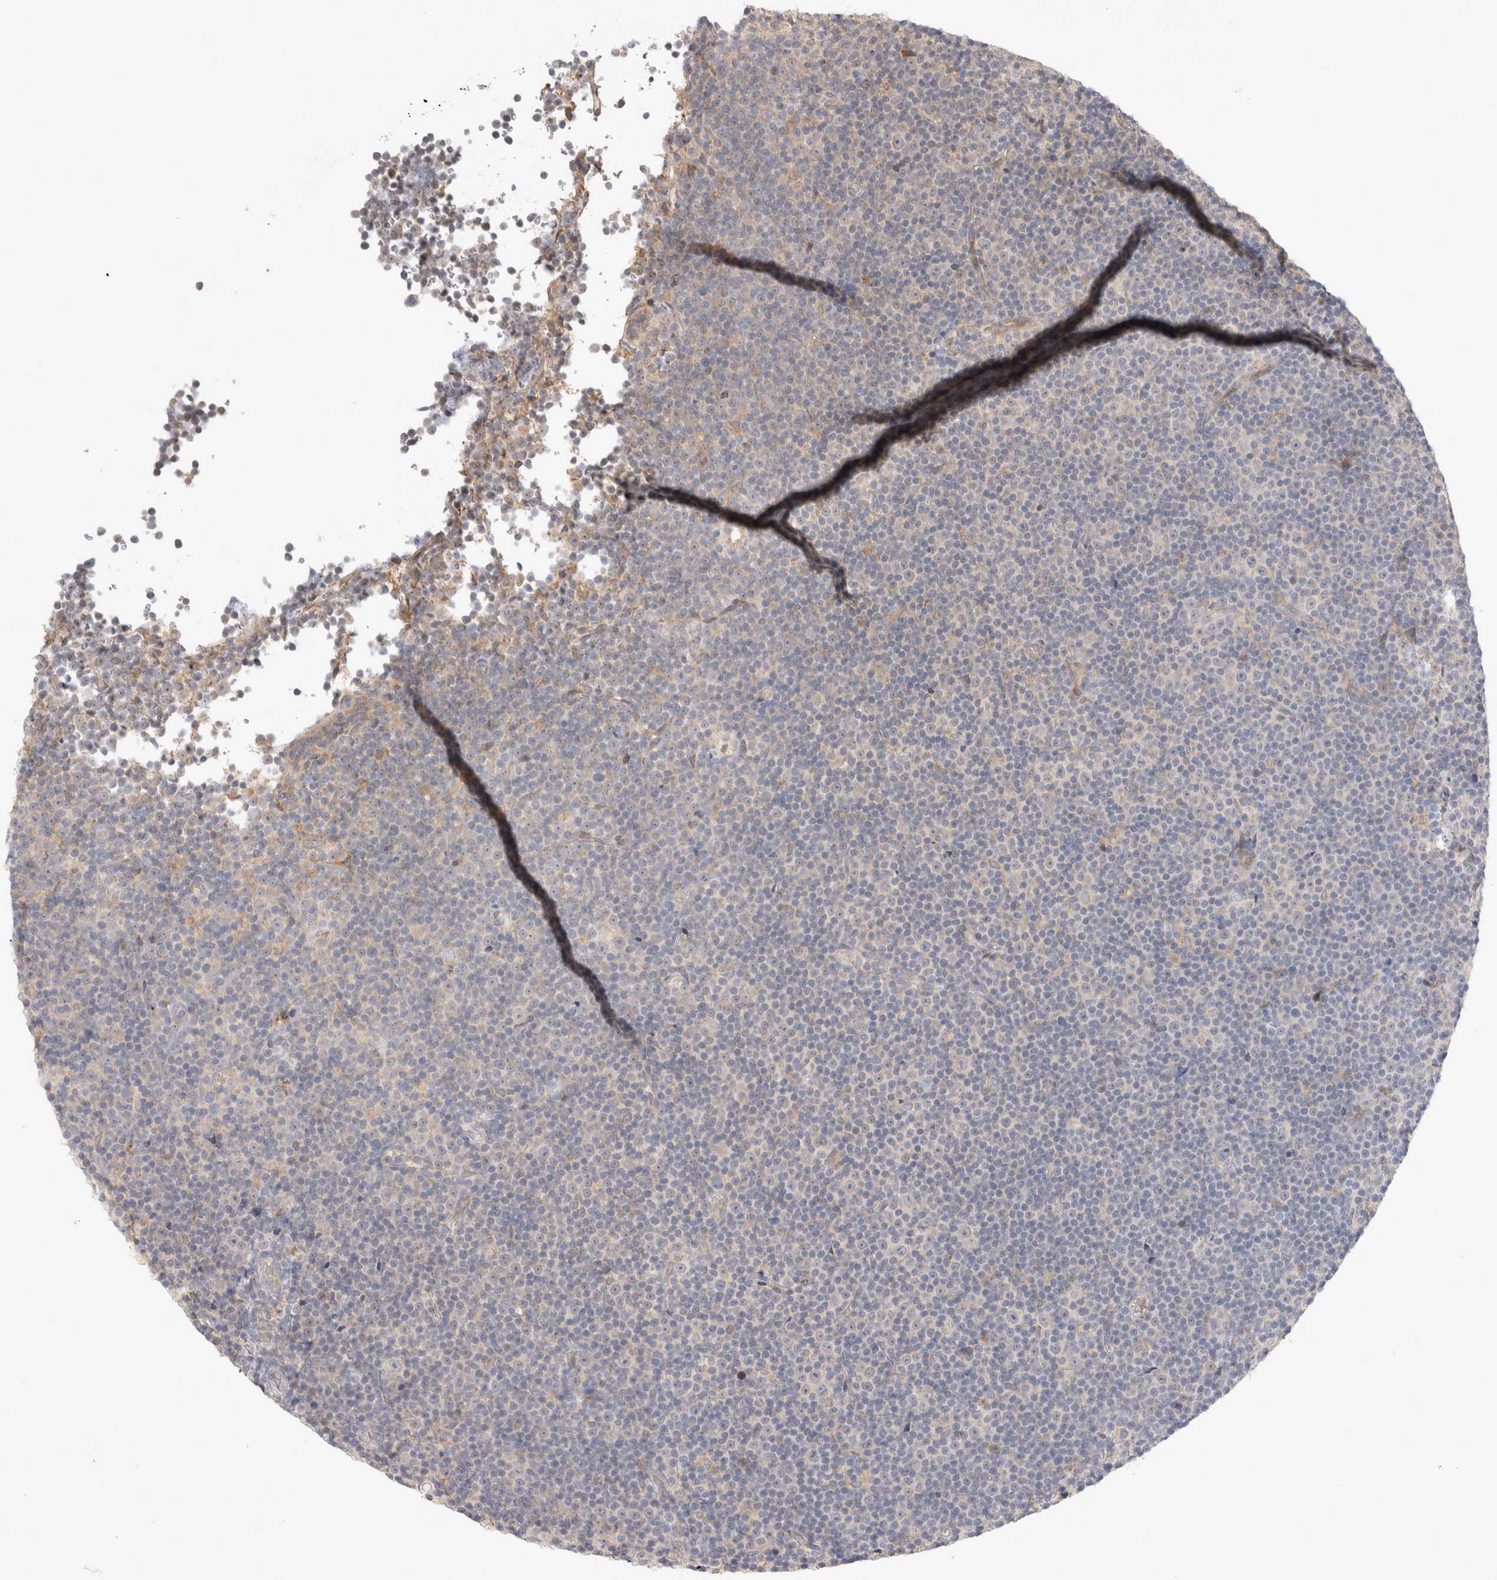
{"staining": {"intensity": "negative", "quantity": "none", "location": "none"}, "tissue": "lymphoma", "cell_type": "Tumor cells", "image_type": "cancer", "snomed": [{"axis": "morphology", "description": "Malignant lymphoma, non-Hodgkin's type, Low grade"}, {"axis": "topography", "description": "Lymph node"}], "caption": "High power microscopy image of an immunohistochemistry (IHC) image of malignant lymphoma, non-Hodgkin's type (low-grade), revealing no significant positivity in tumor cells.", "gene": "NEDD4L", "patient": {"sex": "female", "age": 67}}